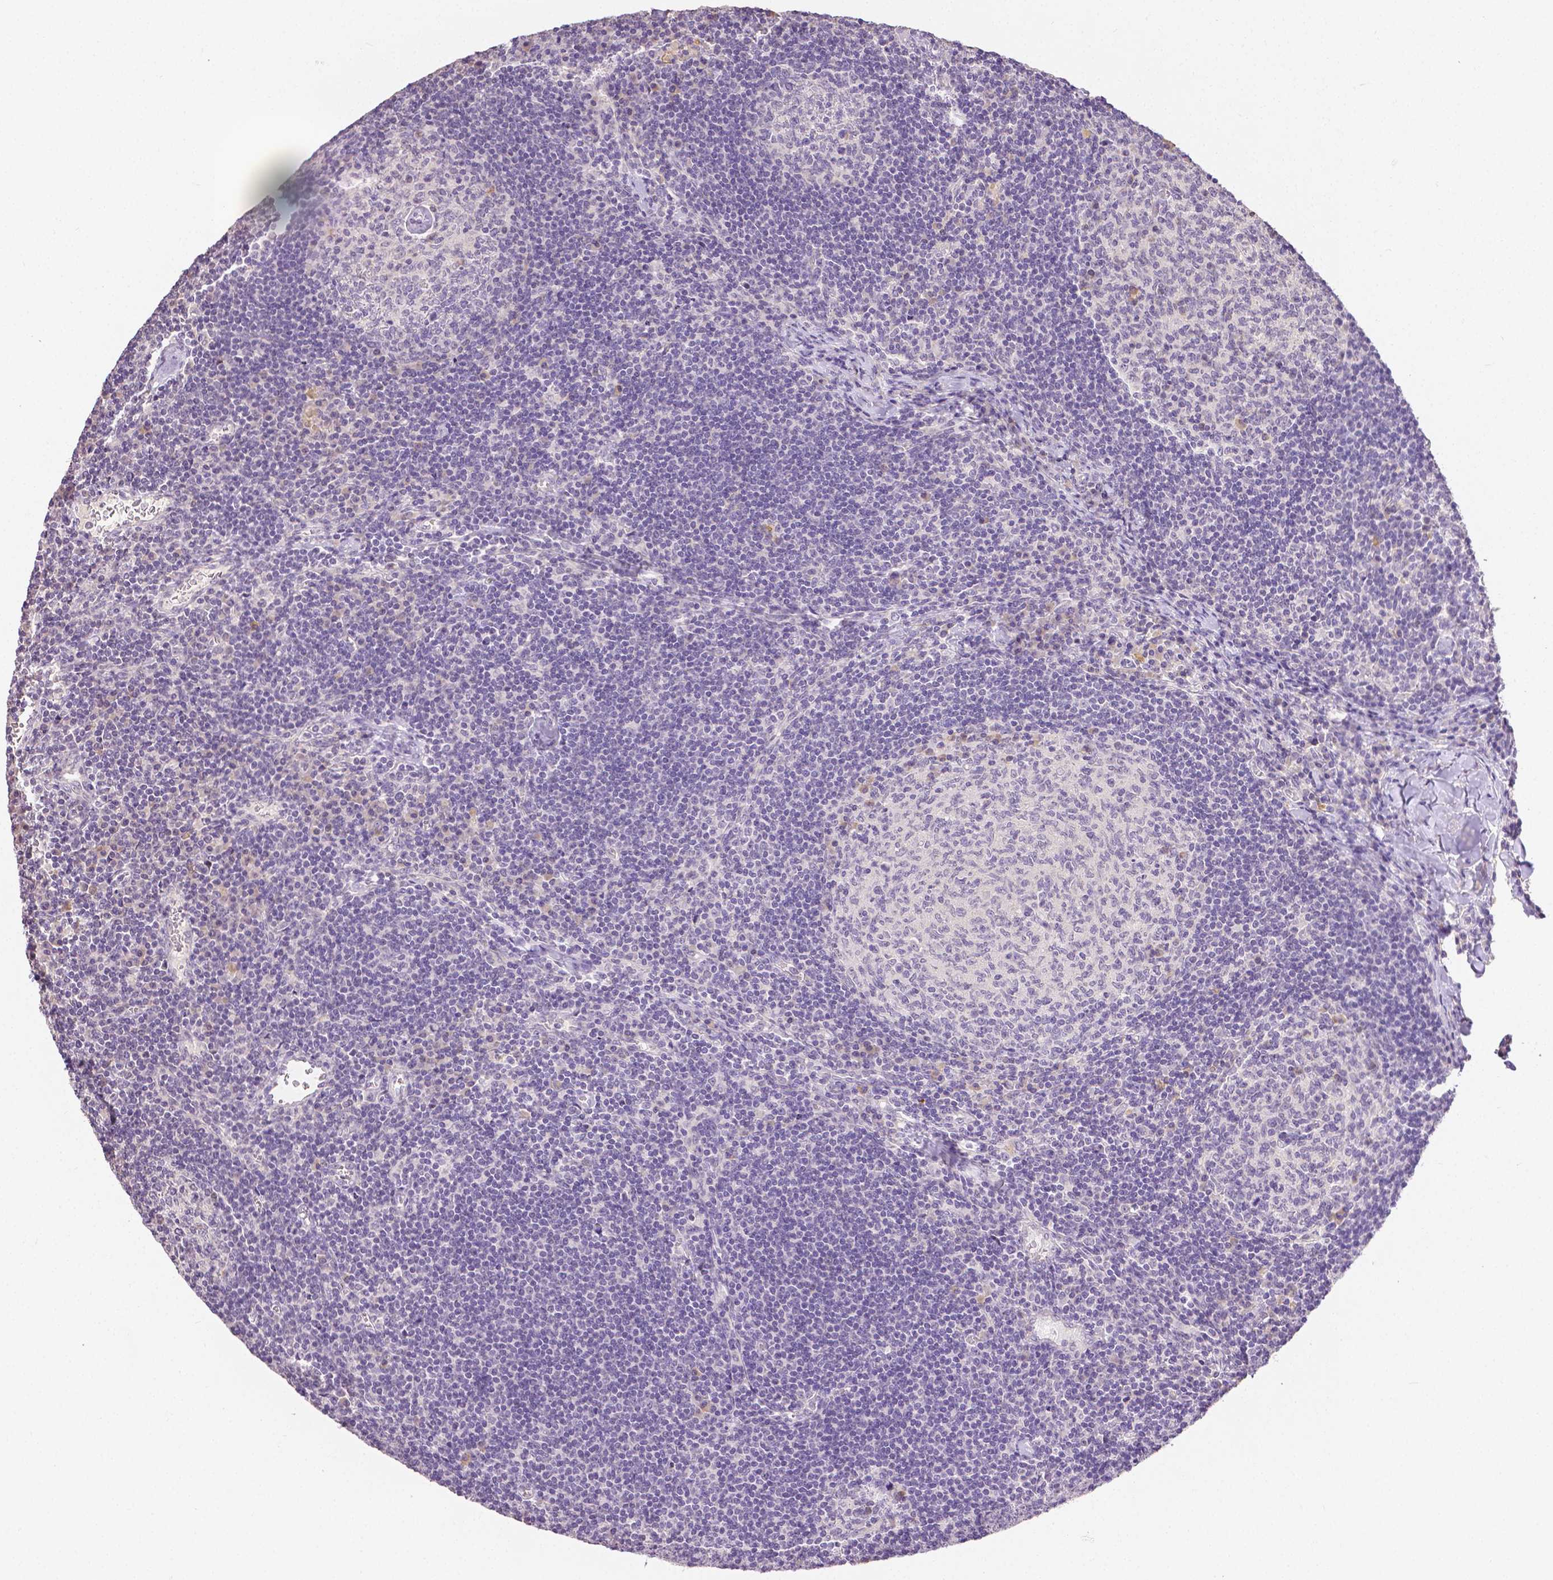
{"staining": {"intensity": "negative", "quantity": "none", "location": "none"}, "tissue": "lymph node", "cell_type": "Germinal center cells", "image_type": "normal", "snomed": [{"axis": "morphology", "description": "Normal tissue, NOS"}, {"axis": "topography", "description": "Lymph node"}], "caption": "Normal lymph node was stained to show a protein in brown. There is no significant staining in germinal center cells.", "gene": "TGM1", "patient": {"sex": "male", "age": 67}}